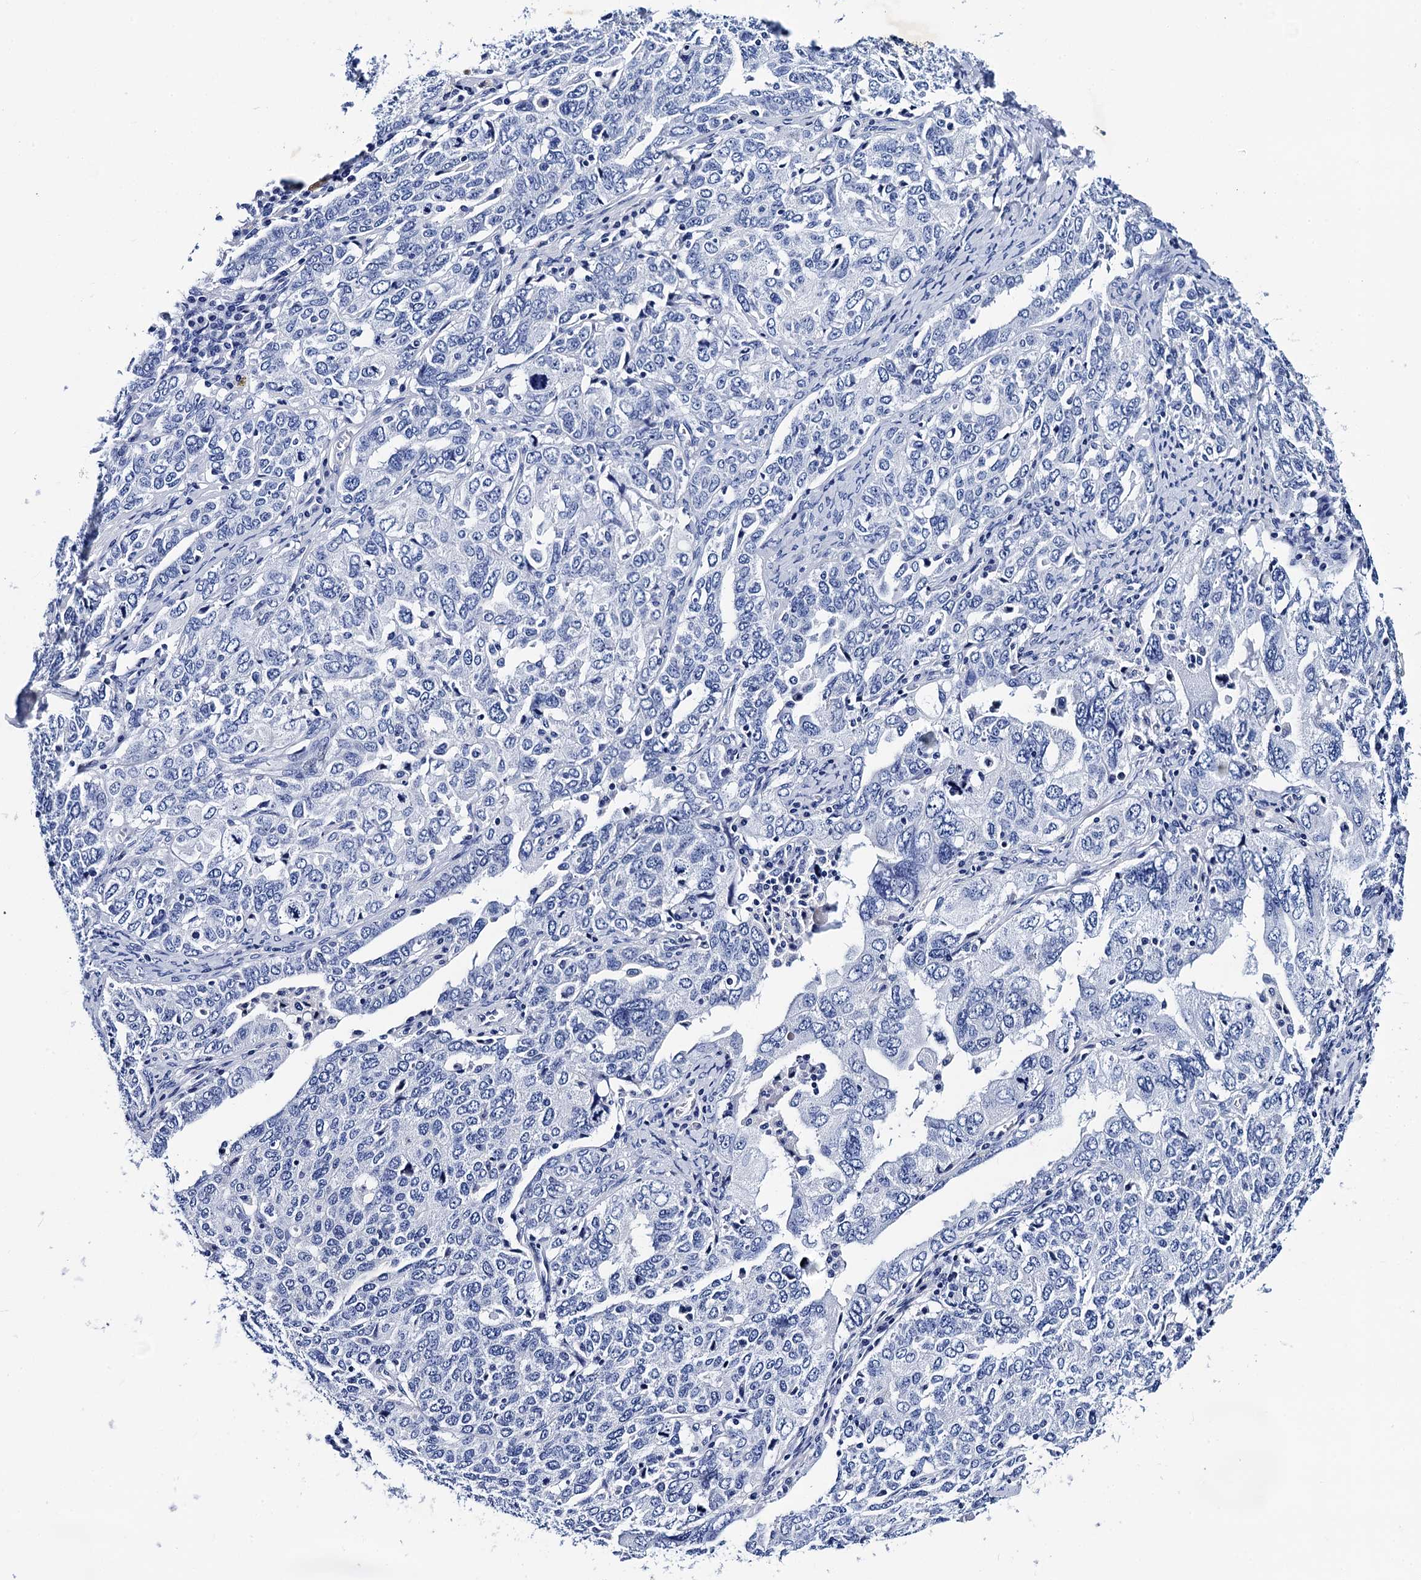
{"staining": {"intensity": "negative", "quantity": "none", "location": "none"}, "tissue": "ovarian cancer", "cell_type": "Tumor cells", "image_type": "cancer", "snomed": [{"axis": "morphology", "description": "Carcinoma, endometroid"}, {"axis": "topography", "description": "Ovary"}], "caption": "Tumor cells show no significant protein expression in ovarian endometroid carcinoma. (Stains: DAB IHC with hematoxylin counter stain, Microscopy: brightfield microscopy at high magnification).", "gene": "MYBPC3", "patient": {"sex": "female", "age": 62}}